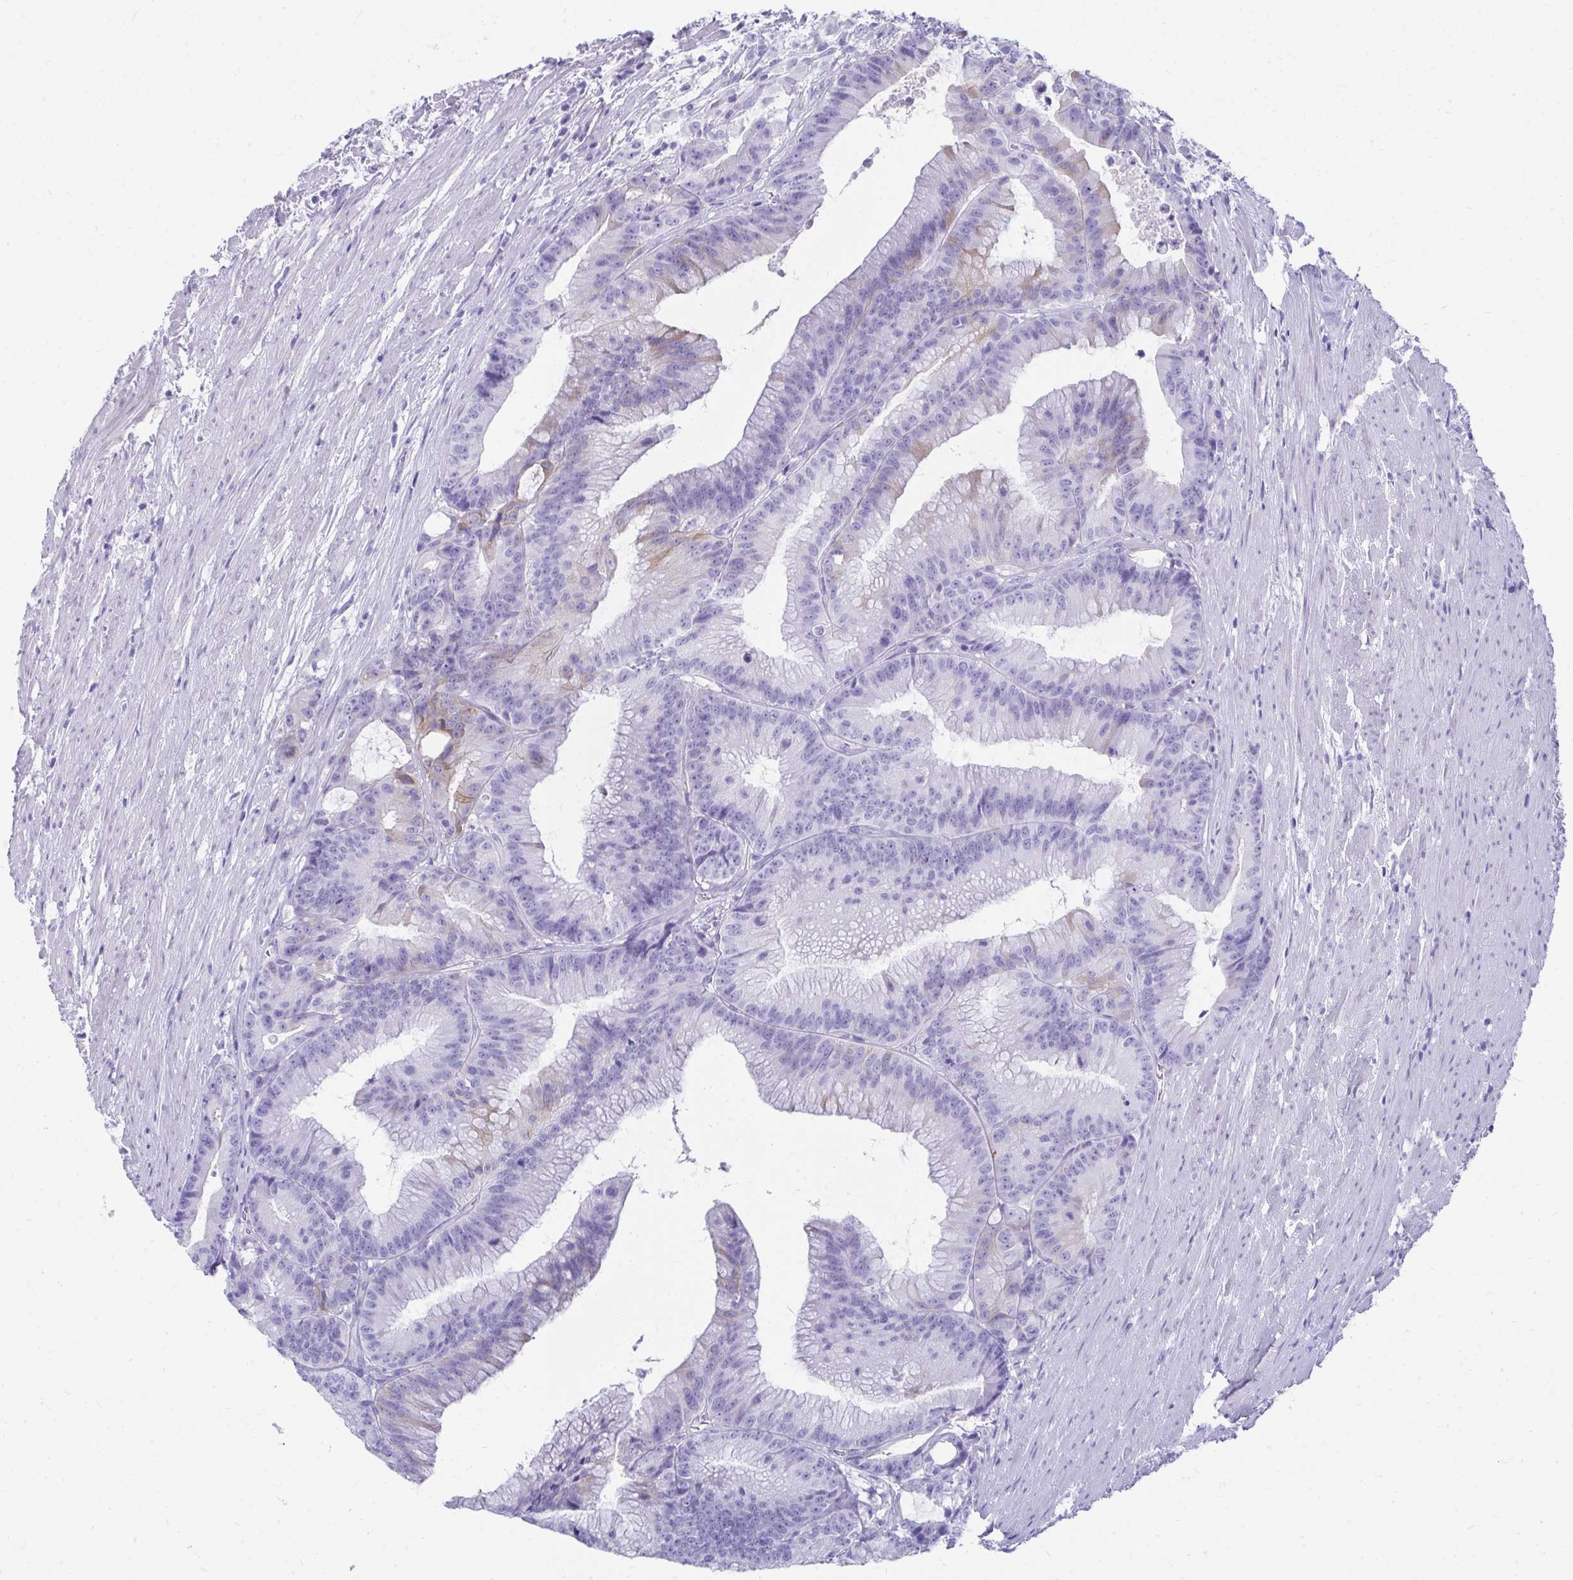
{"staining": {"intensity": "weak", "quantity": "<25%", "location": "cytoplasmic/membranous"}, "tissue": "colorectal cancer", "cell_type": "Tumor cells", "image_type": "cancer", "snomed": [{"axis": "morphology", "description": "Adenocarcinoma, NOS"}, {"axis": "topography", "description": "Colon"}], "caption": "Histopathology image shows no significant protein staining in tumor cells of colorectal cancer.", "gene": "SEC14L3", "patient": {"sex": "female", "age": 78}}